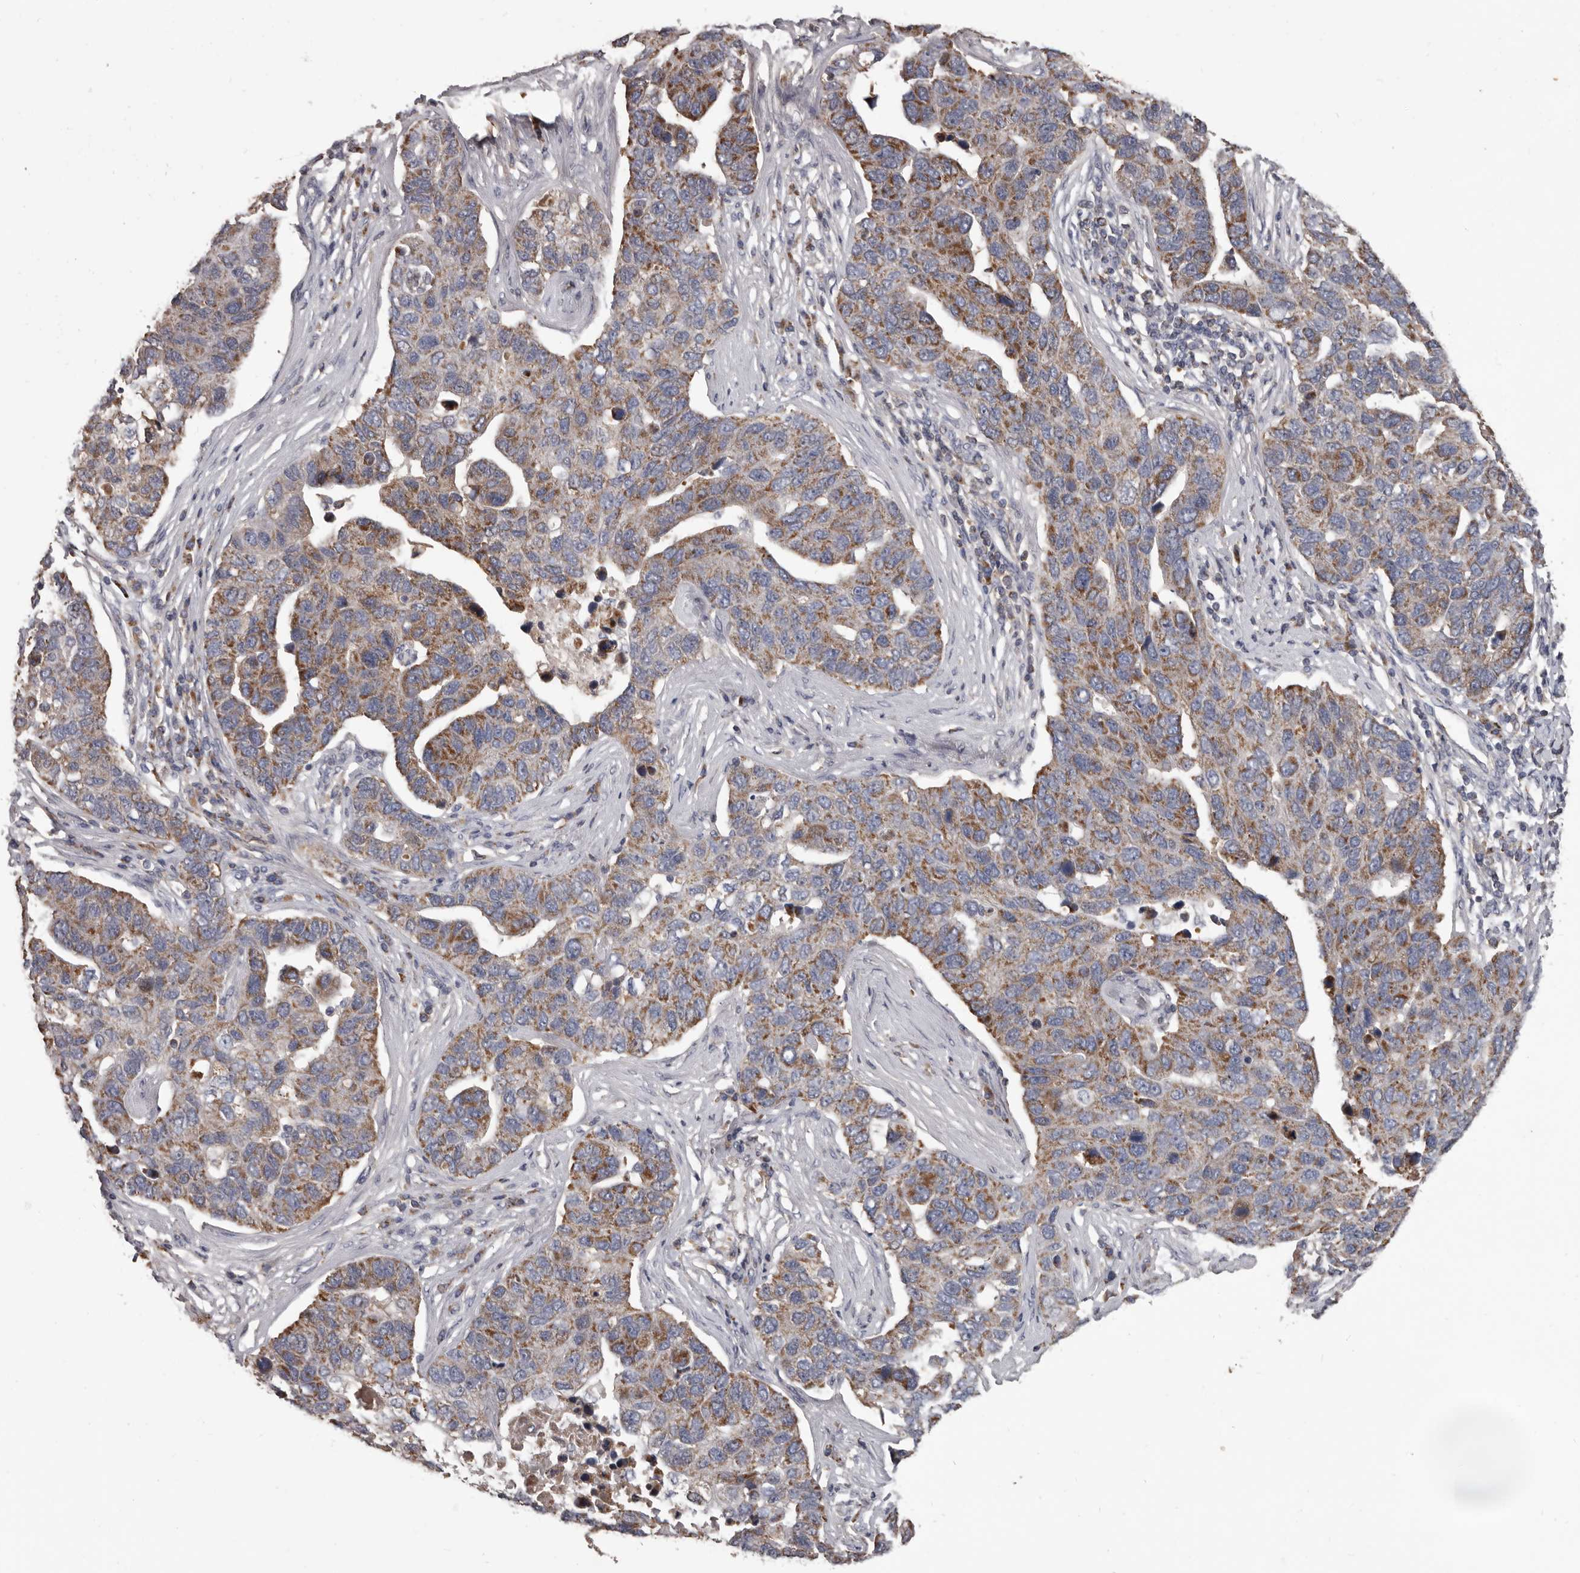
{"staining": {"intensity": "moderate", "quantity": ">75%", "location": "cytoplasmic/membranous"}, "tissue": "pancreatic cancer", "cell_type": "Tumor cells", "image_type": "cancer", "snomed": [{"axis": "morphology", "description": "Adenocarcinoma, NOS"}, {"axis": "topography", "description": "Pancreas"}], "caption": "Immunohistochemistry of pancreatic cancer displays medium levels of moderate cytoplasmic/membranous positivity in approximately >75% of tumor cells. The protein of interest is stained brown, and the nuclei are stained in blue (DAB (3,3'-diaminobenzidine) IHC with brightfield microscopy, high magnification).", "gene": "ALDH5A1", "patient": {"sex": "female", "age": 61}}